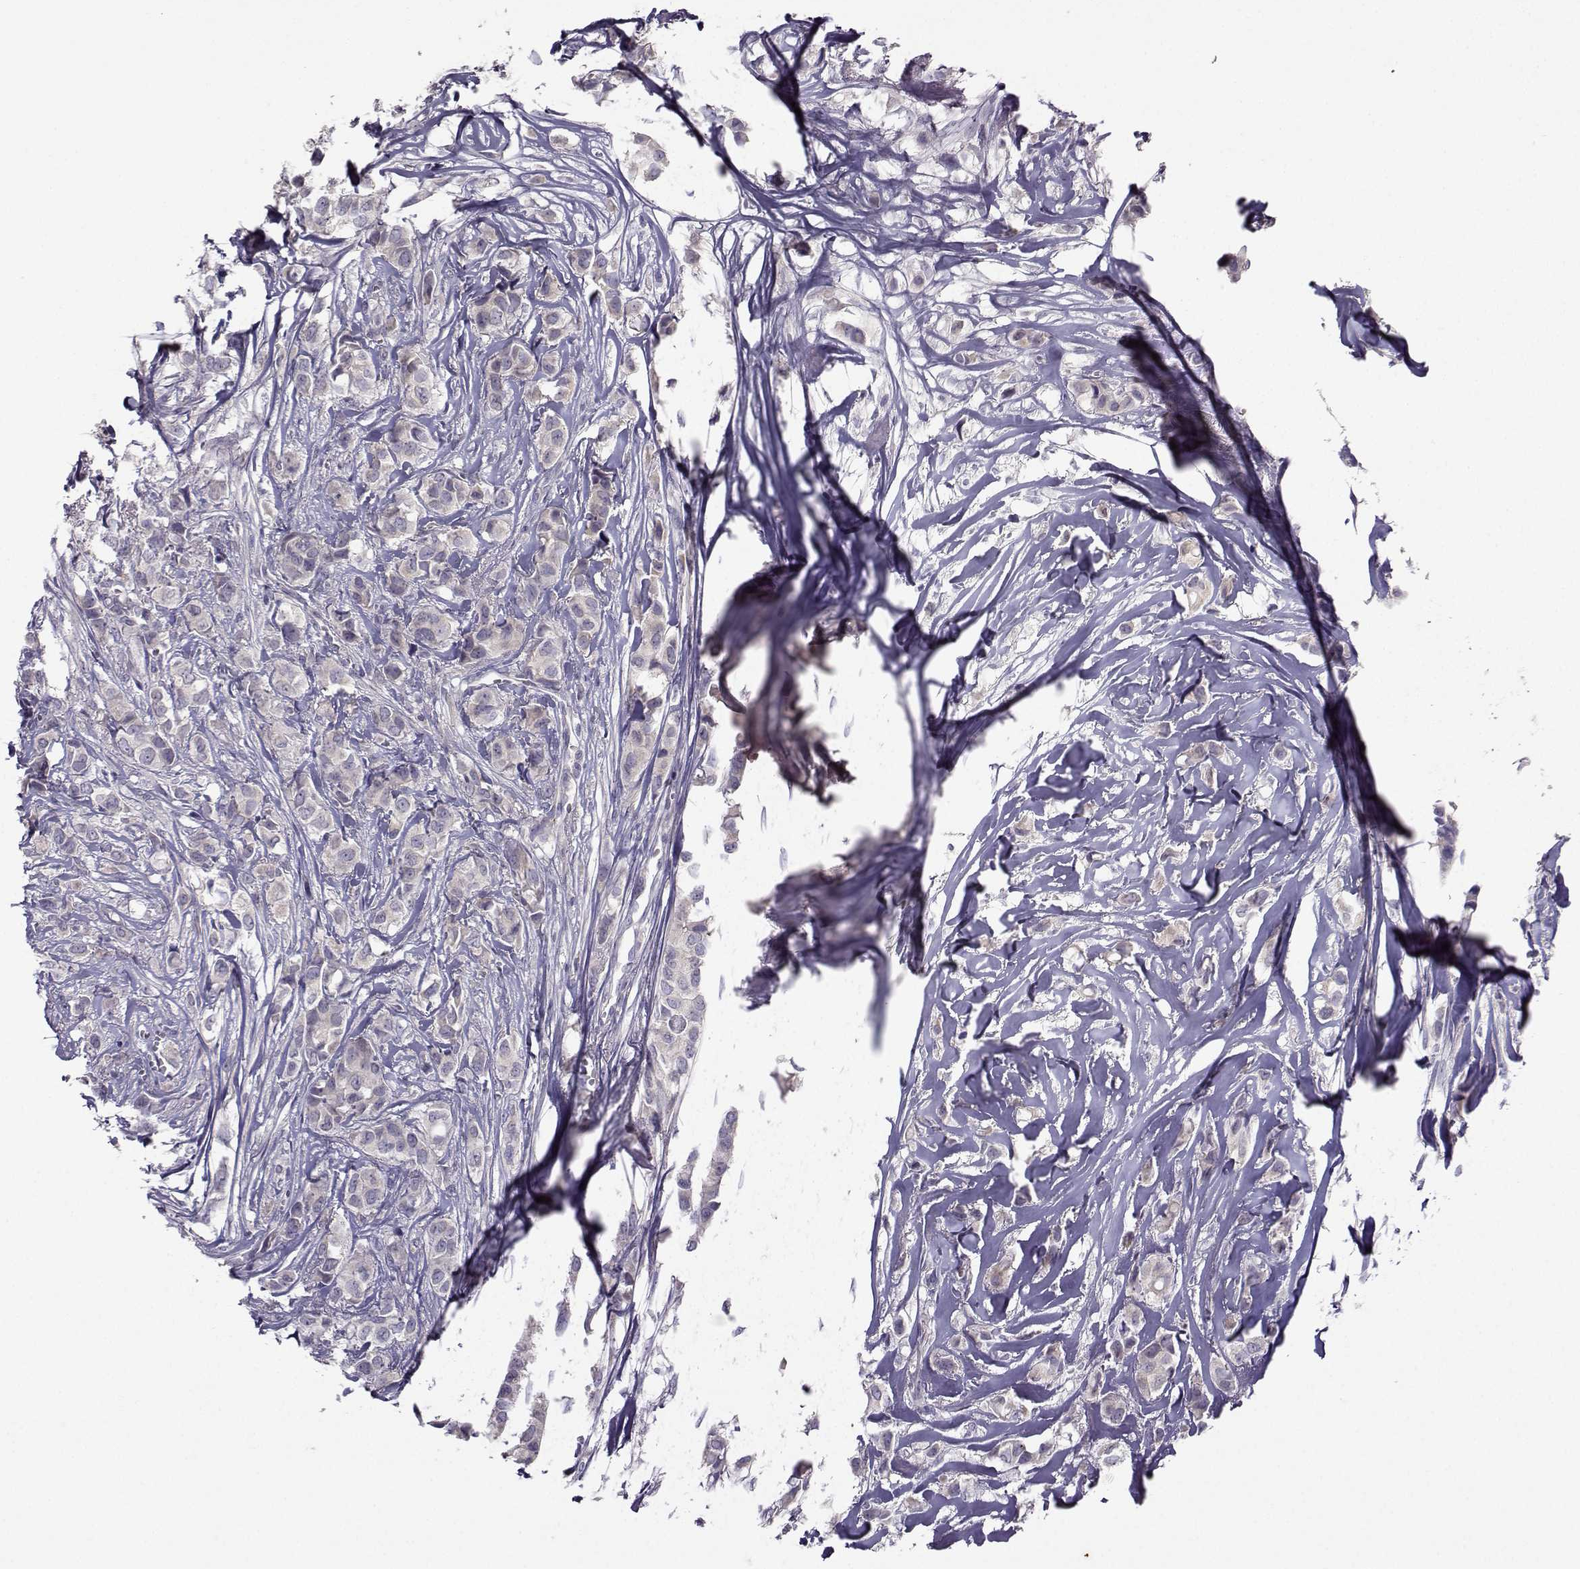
{"staining": {"intensity": "negative", "quantity": "none", "location": "none"}, "tissue": "breast cancer", "cell_type": "Tumor cells", "image_type": "cancer", "snomed": [{"axis": "morphology", "description": "Duct carcinoma"}, {"axis": "topography", "description": "Breast"}], "caption": "A high-resolution photomicrograph shows immunohistochemistry (IHC) staining of intraductal carcinoma (breast), which reveals no significant expression in tumor cells.", "gene": "FCAMR", "patient": {"sex": "female", "age": 85}}